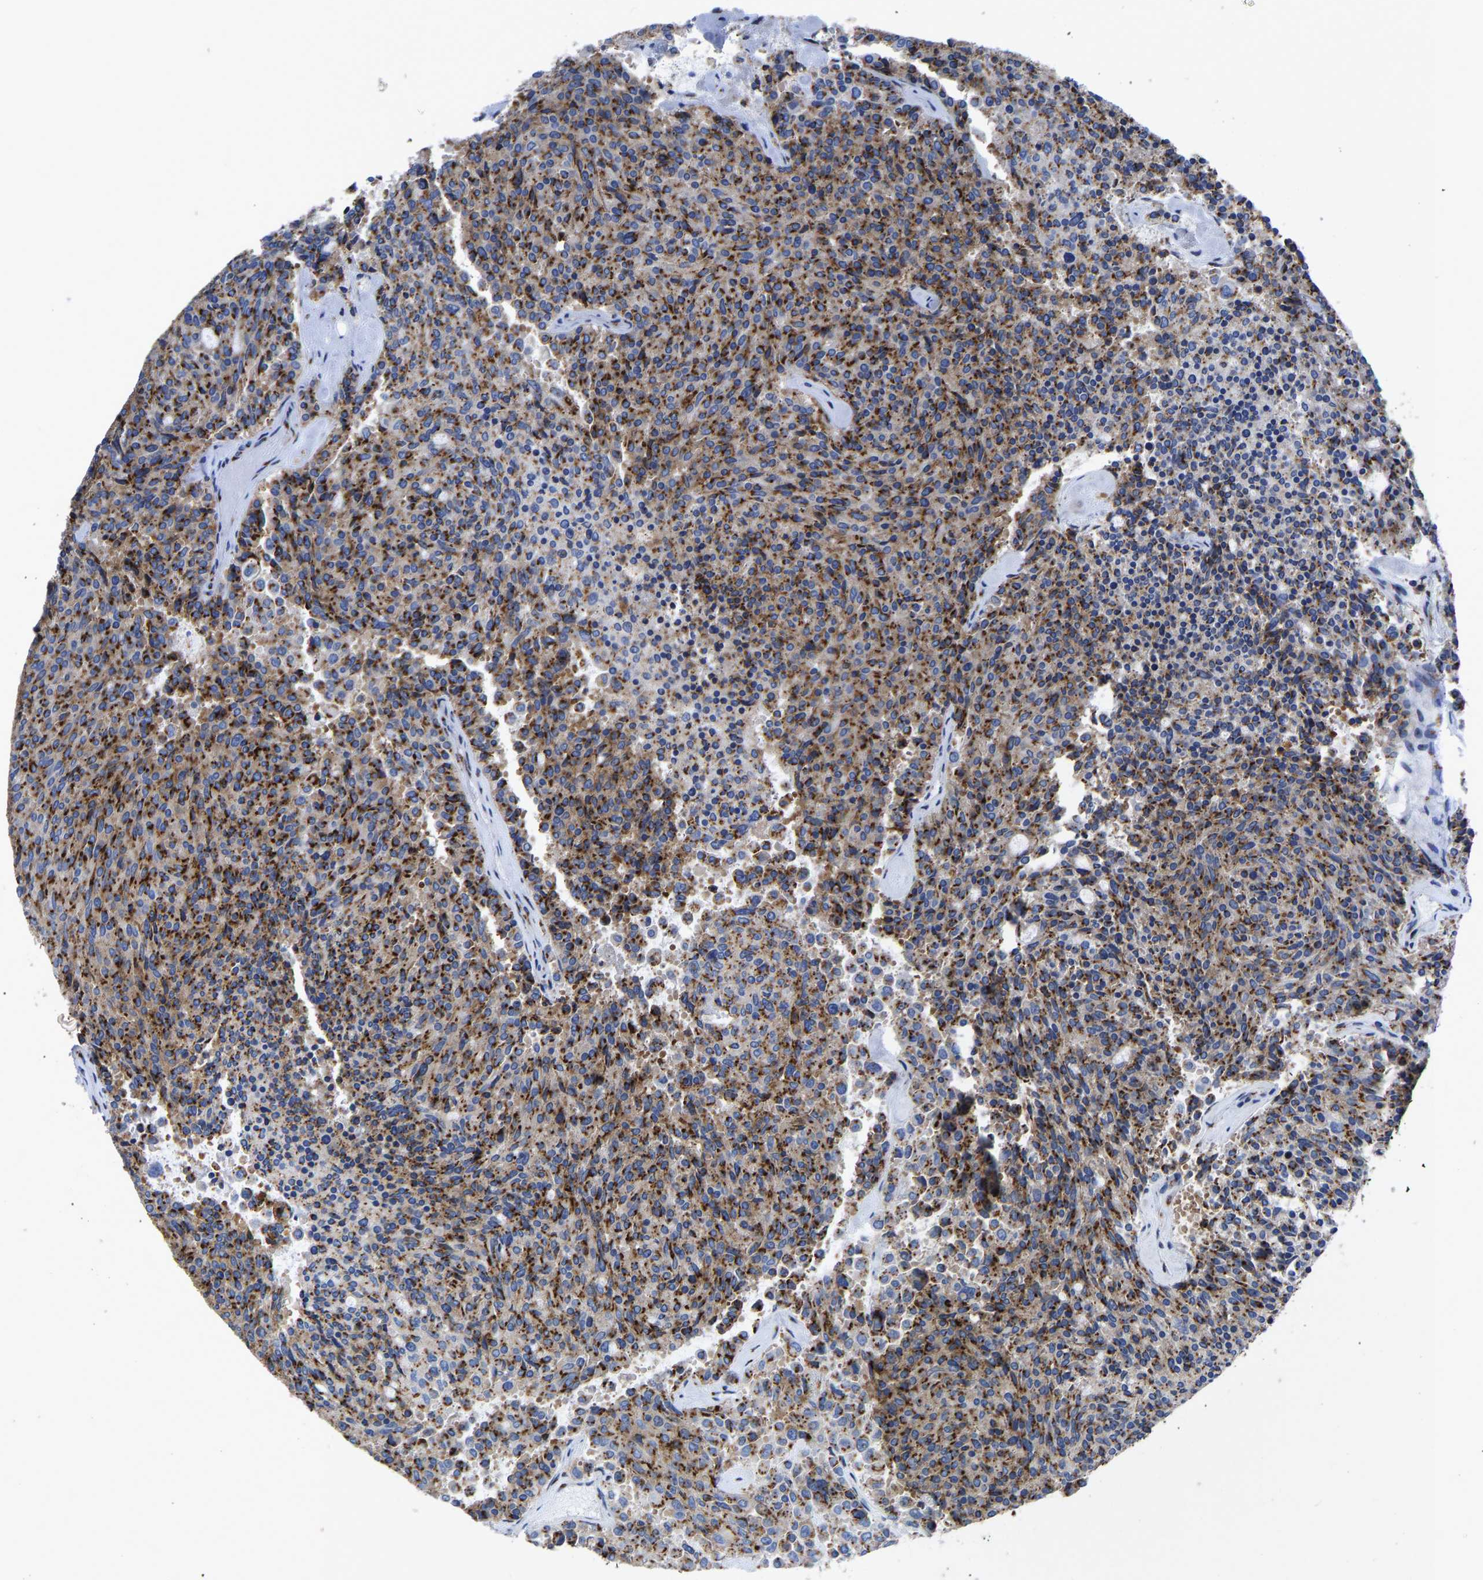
{"staining": {"intensity": "strong", "quantity": "25%-75%", "location": "cytoplasmic/membranous"}, "tissue": "carcinoid", "cell_type": "Tumor cells", "image_type": "cancer", "snomed": [{"axis": "morphology", "description": "Carcinoid, malignant, NOS"}, {"axis": "topography", "description": "Pancreas"}], "caption": "Carcinoid stained for a protein demonstrates strong cytoplasmic/membranous positivity in tumor cells.", "gene": "TMEM87A", "patient": {"sex": "female", "age": 54}}